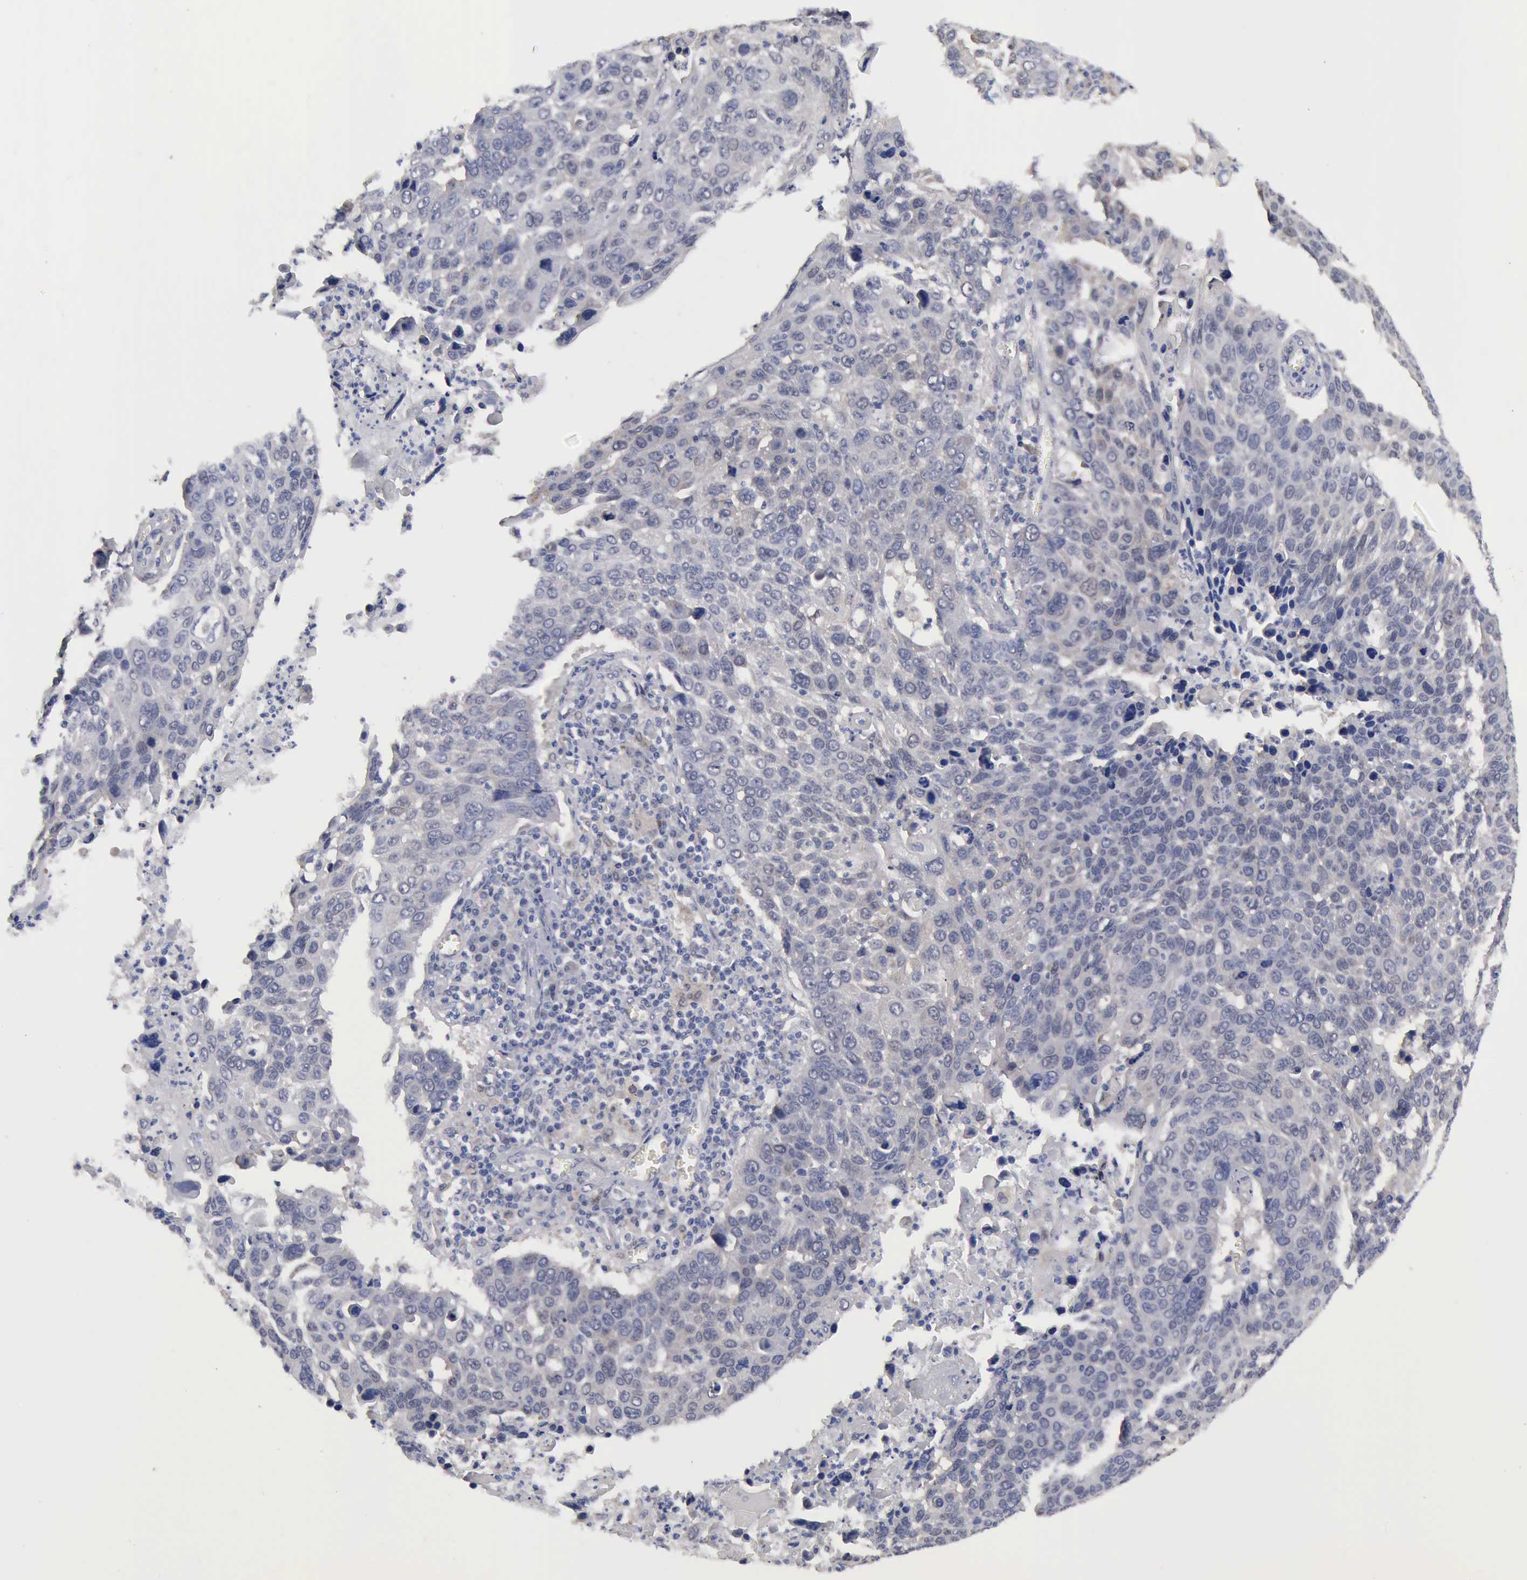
{"staining": {"intensity": "negative", "quantity": "none", "location": "none"}, "tissue": "lung cancer", "cell_type": "Tumor cells", "image_type": "cancer", "snomed": [{"axis": "morphology", "description": "Squamous cell carcinoma, NOS"}, {"axis": "topography", "description": "Lung"}], "caption": "An image of human lung cancer (squamous cell carcinoma) is negative for staining in tumor cells.", "gene": "PTGR2", "patient": {"sex": "male", "age": 68}}